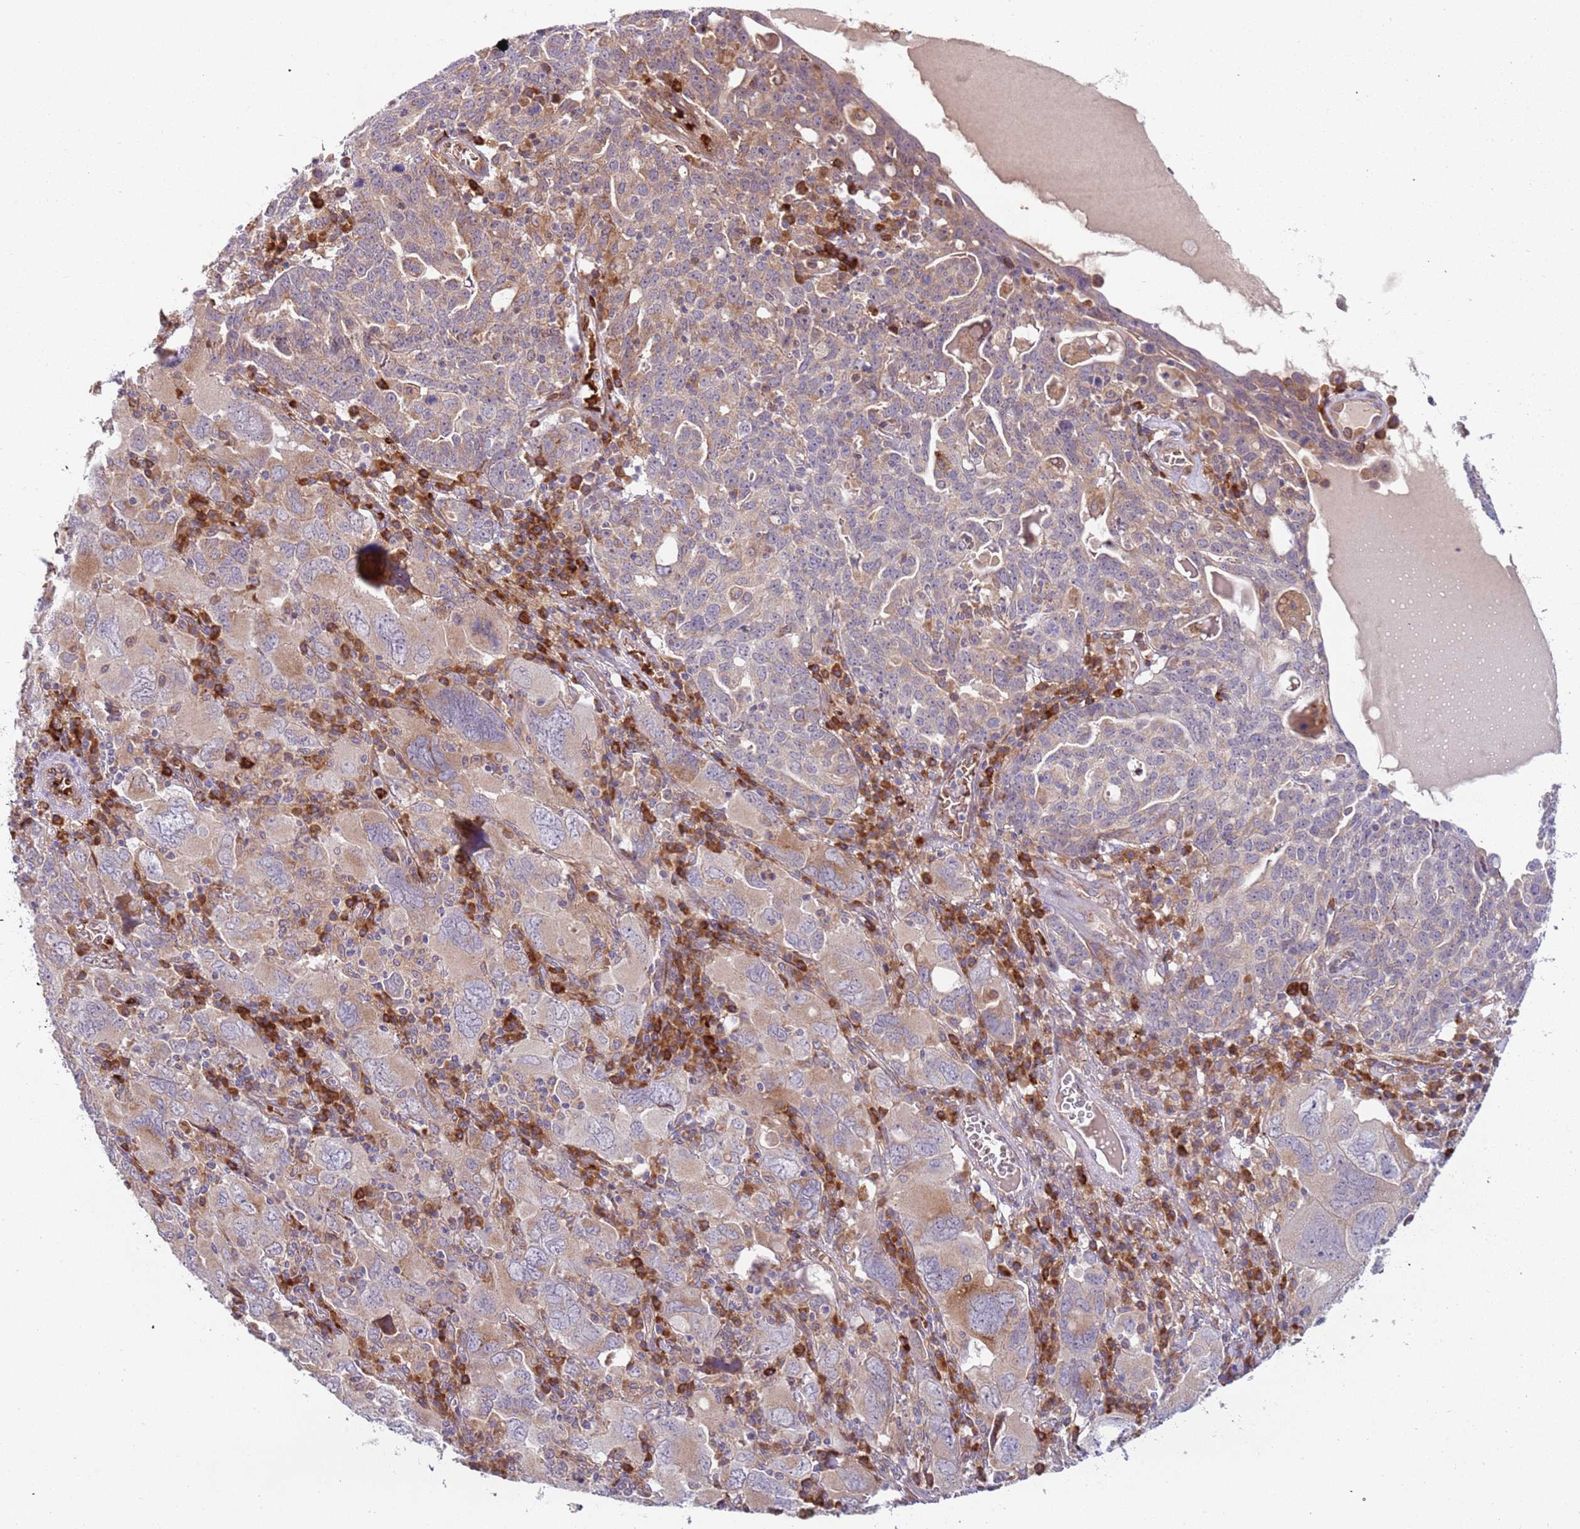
{"staining": {"intensity": "moderate", "quantity": ">75%", "location": "cytoplasmic/membranous"}, "tissue": "ovarian cancer", "cell_type": "Tumor cells", "image_type": "cancer", "snomed": [{"axis": "morphology", "description": "Carcinoma, endometroid"}, {"axis": "topography", "description": "Ovary"}], "caption": "Moderate cytoplasmic/membranous positivity for a protein is appreciated in about >75% of tumor cells of ovarian cancer (endometroid carcinoma) using immunohistochemistry.", "gene": "VWCE", "patient": {"sex": "female", "age": 62}}